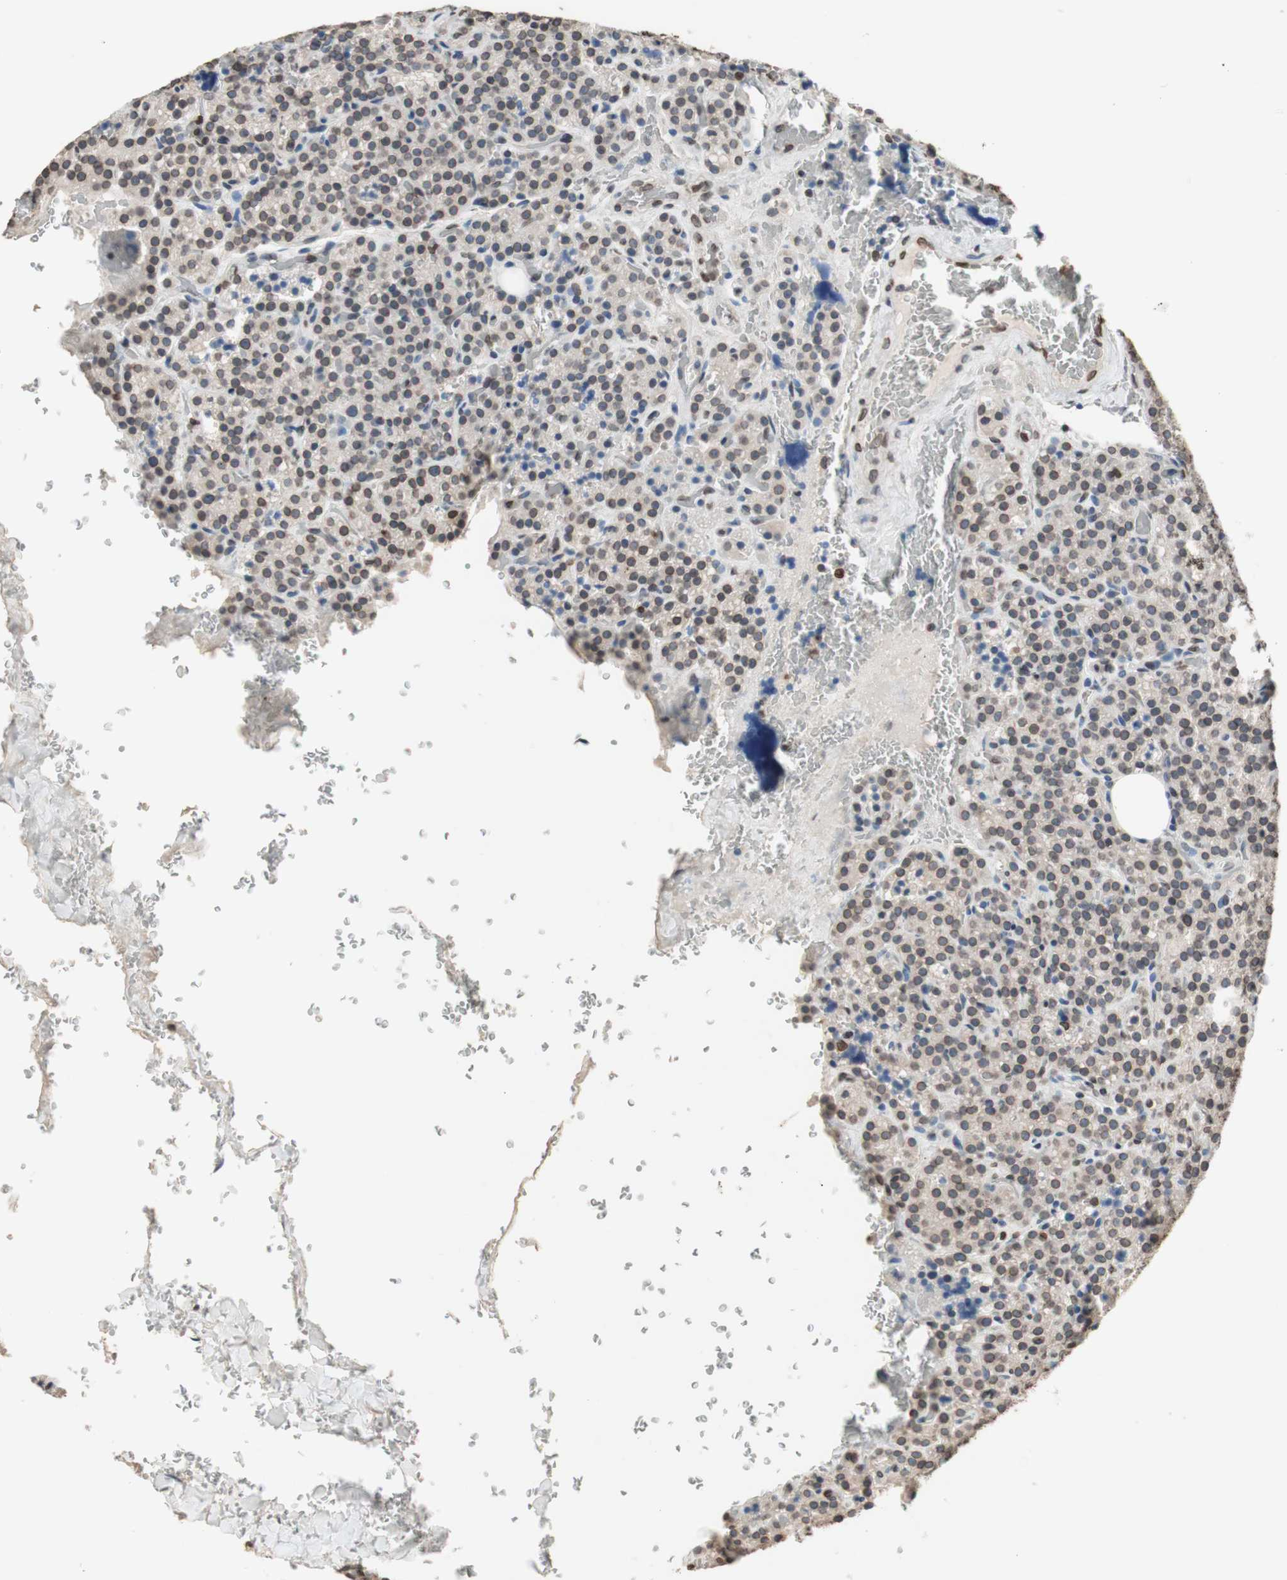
{"staining": {"intensity": "moderate", "quantity": "25%-75%", "location": "cytoplasmic/membranous,nuclear"}, "tissue": "parathyroid gland", "cell_type": "Glandular cells", "image_type": "normal", "snomed": [{"axis": "morphology", "description": "Normal tissue, NOS"}, {"axis": "topography", "description": "Parathyroid gland"}], "caption": "The photomicrograph reveals staining of benign parathyroid gland, revealing moderate cytoplasmic/membranous,nuclear protein positivity (brown color) within glandular cells. (Brightfield microscopy of DAB IHC at high magnification).", "gene": "TMPO", "patient": {"sex": "female", "age": 47}}